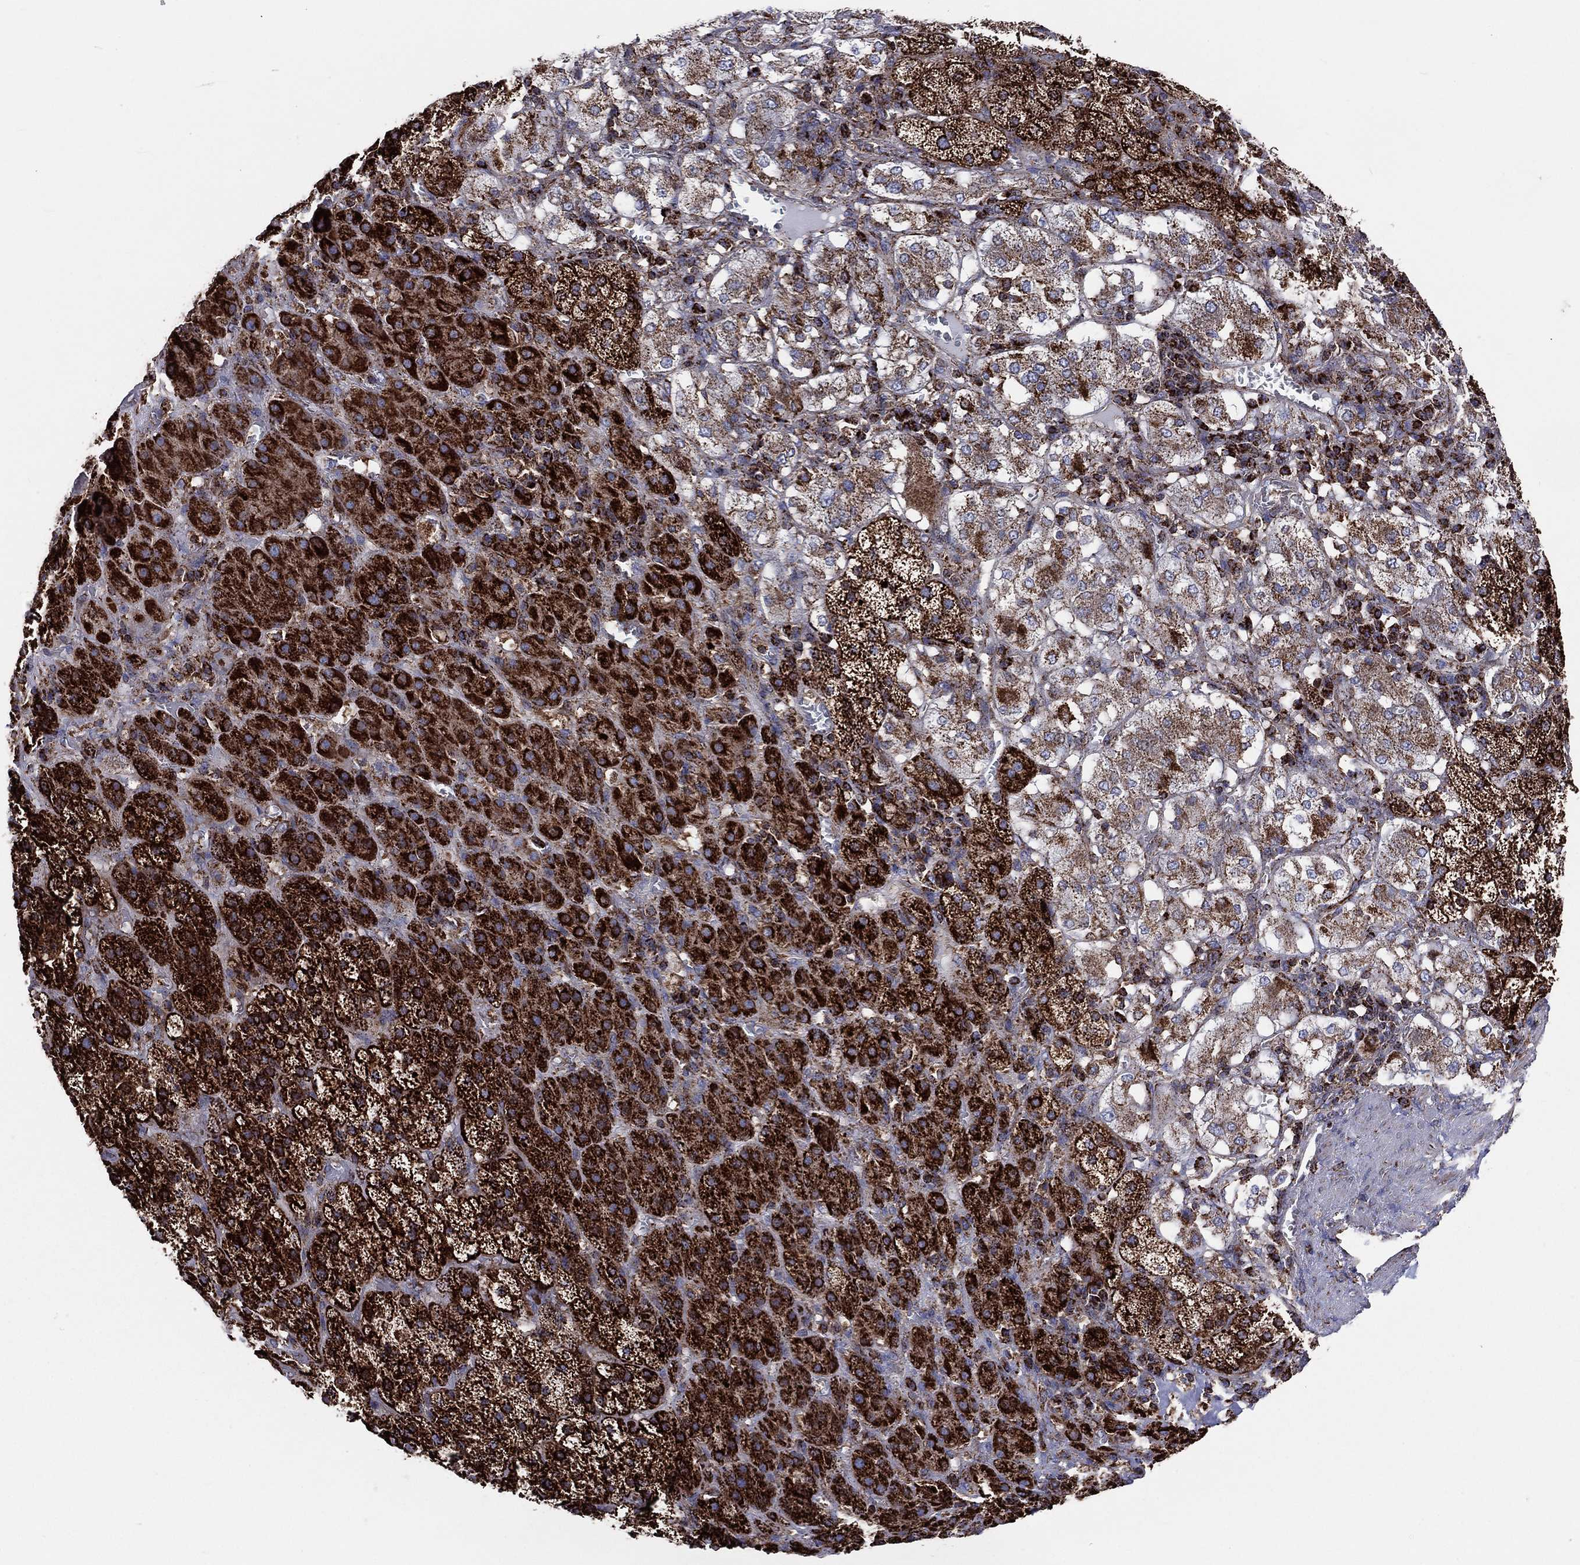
{"staining": {"intensity": "strong", "quantity": ">75%", "location": "cytoplasmic/membranous"}, "tissue": "adrenal gland", "cell_type": "Glandular cells", "image_type": "normal", "snomed": [{"axis": "morphology", "description": "Normal tissue, NOS"}, {"axis": "topography", "description": "Adrenal gland"}], "caption": "A high-resolution image shows immunohistochemistry staining of normal adrenal gland, which exhibits strong cytoplasmic/membranous expression in approximately >75% of glandular cells. The staining is performed using DAB brown chromogen to label protein expression. The nuclei are counter-stained blue using hematoxylin.", "gene": "ANKRD37", "patient": {"sex": "male", "age": 70}}